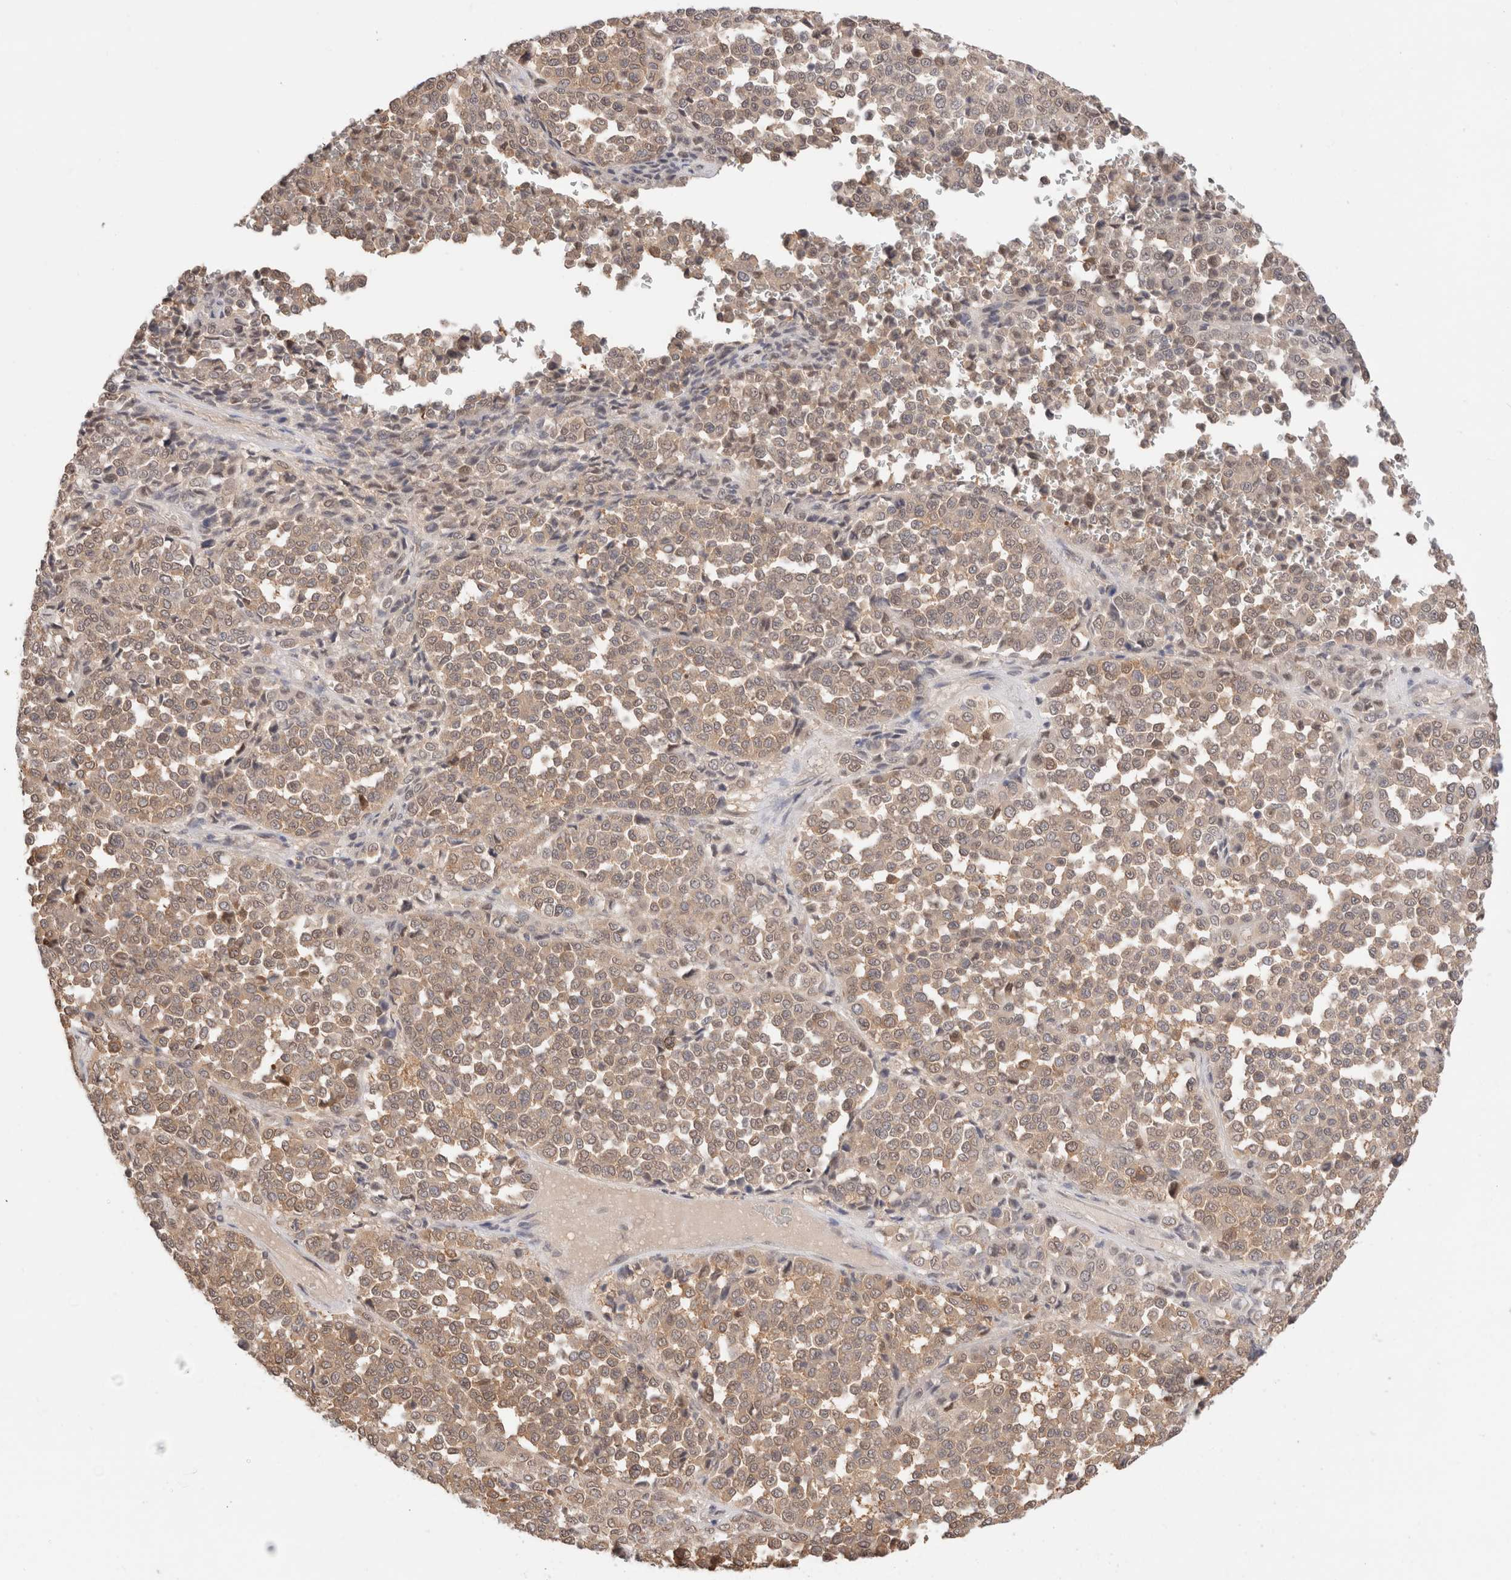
{"staining": {"intensity": "weak", "quantity": ">75%", "location": "cytoplasmic/membranous,nuclear"}, "tissue": "melanoma", "cell_type": "Tumor cells", "image_type": "cancer", "snomed": [{"axis": "morphology", "description": "Malignant melanoma, Metastatic site"}, {"axis": "topography", "description": "Pancreas"}], "caption": "High-power microscopy captured an immunohistochemistry photomicrograph of melanoma, revealing weak cytoplasmic/membranous and nuclear expression in approximately >75% of tumor cells. Using DAB (3,3'-diaminobenzidine) (brown) and hematoxylin (blue) stains, captured at high magnification using brightfield microscopy.", "gene": "C17orf97", "patient": {"sex": "female", "age": 30}}